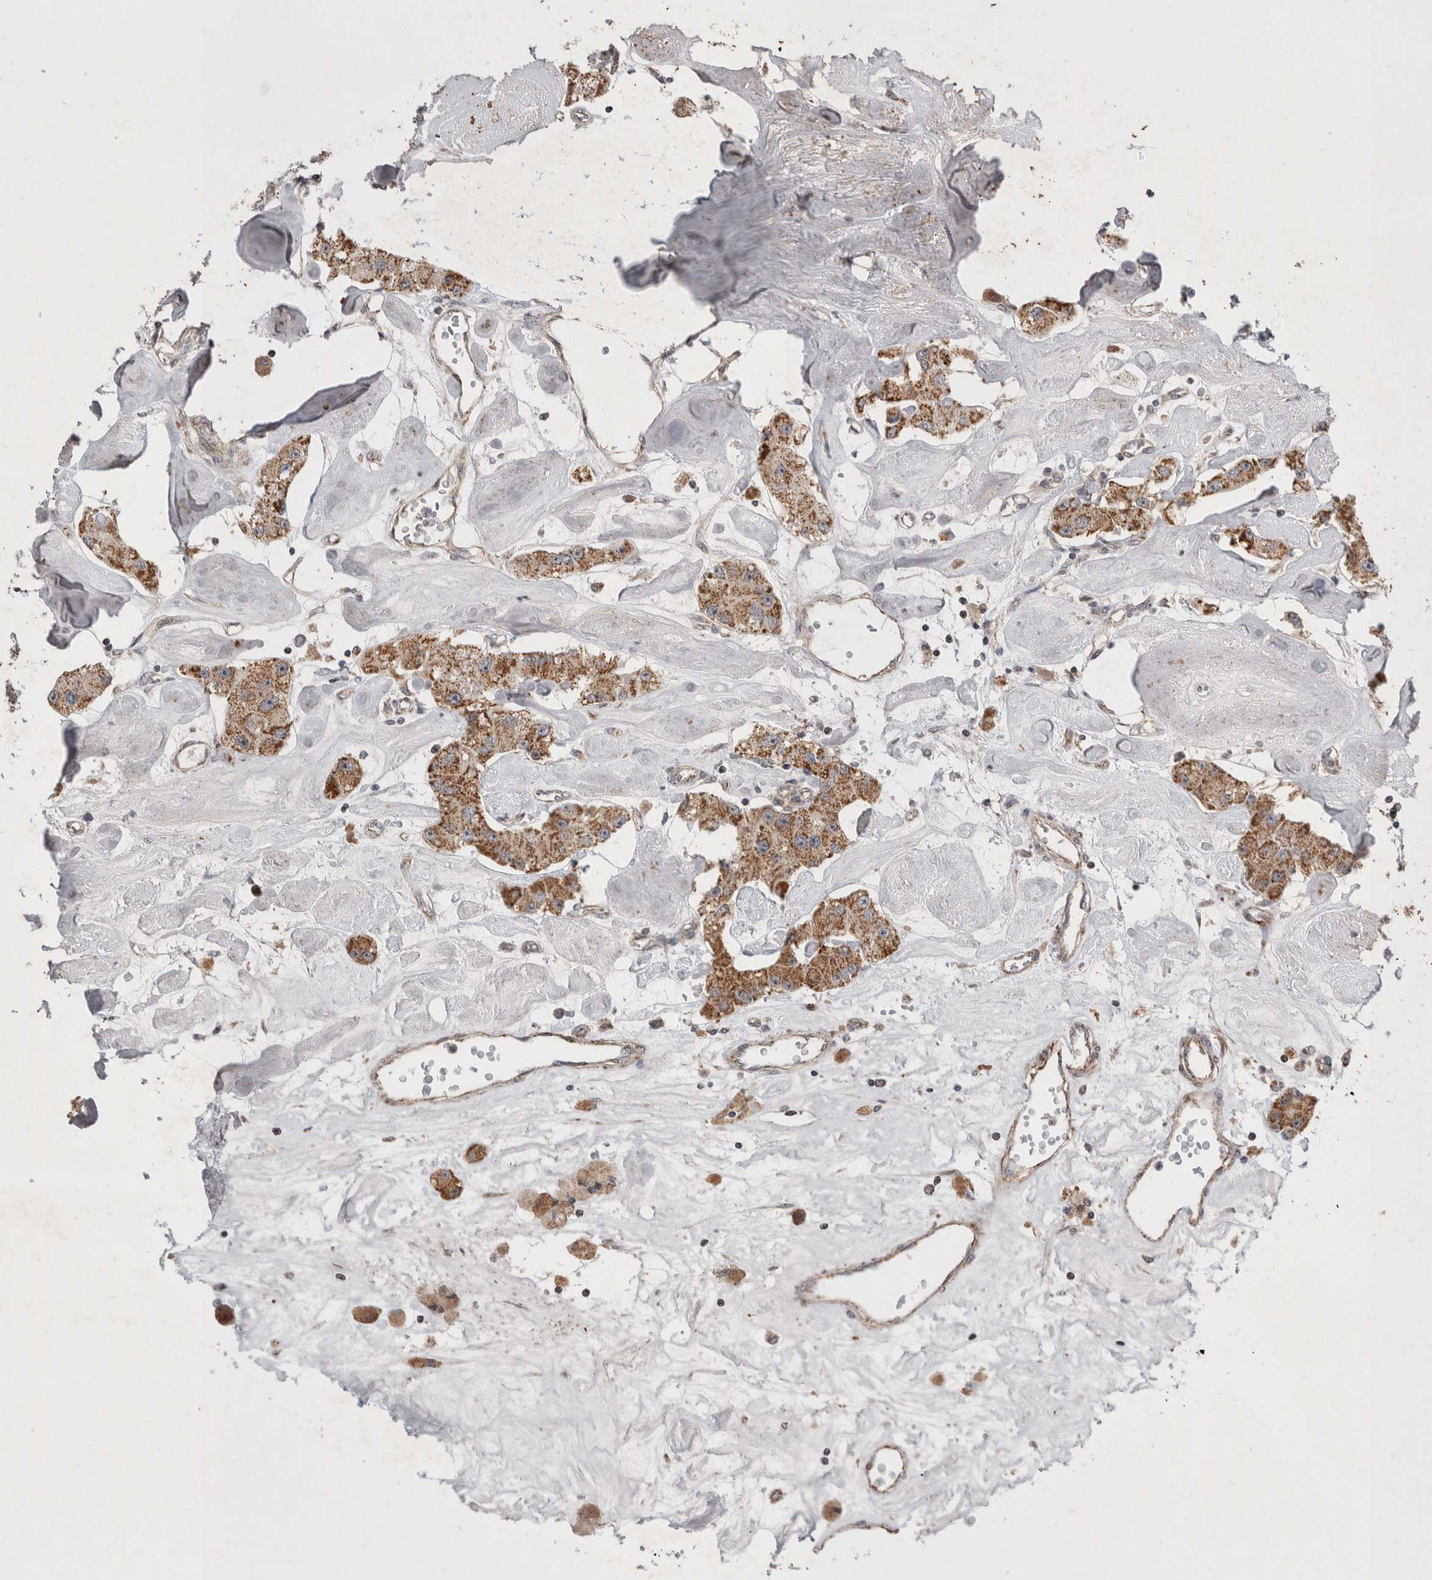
{"staining": {"intensity": "moderate", "quantity": ">75%", "location": "cytoplasmic/membranous"}, "tissue": "carcinoid", "cell_type": "Tumor cells", "image_type": "cancer", "snomed": [{"axis": "morphology", "description": "Carcinoid, malignant, NOS"}, {"axis": "topography", "description": "Pancreas"}], "caption": "A medium amount of moderate cytoplasmic/membranous positivity is present in approximately >75% of tumor cells in carcinoid (malignant) tissue.", "gene": "MRPL37", "patient": {"sex": "male", "age": 41}}